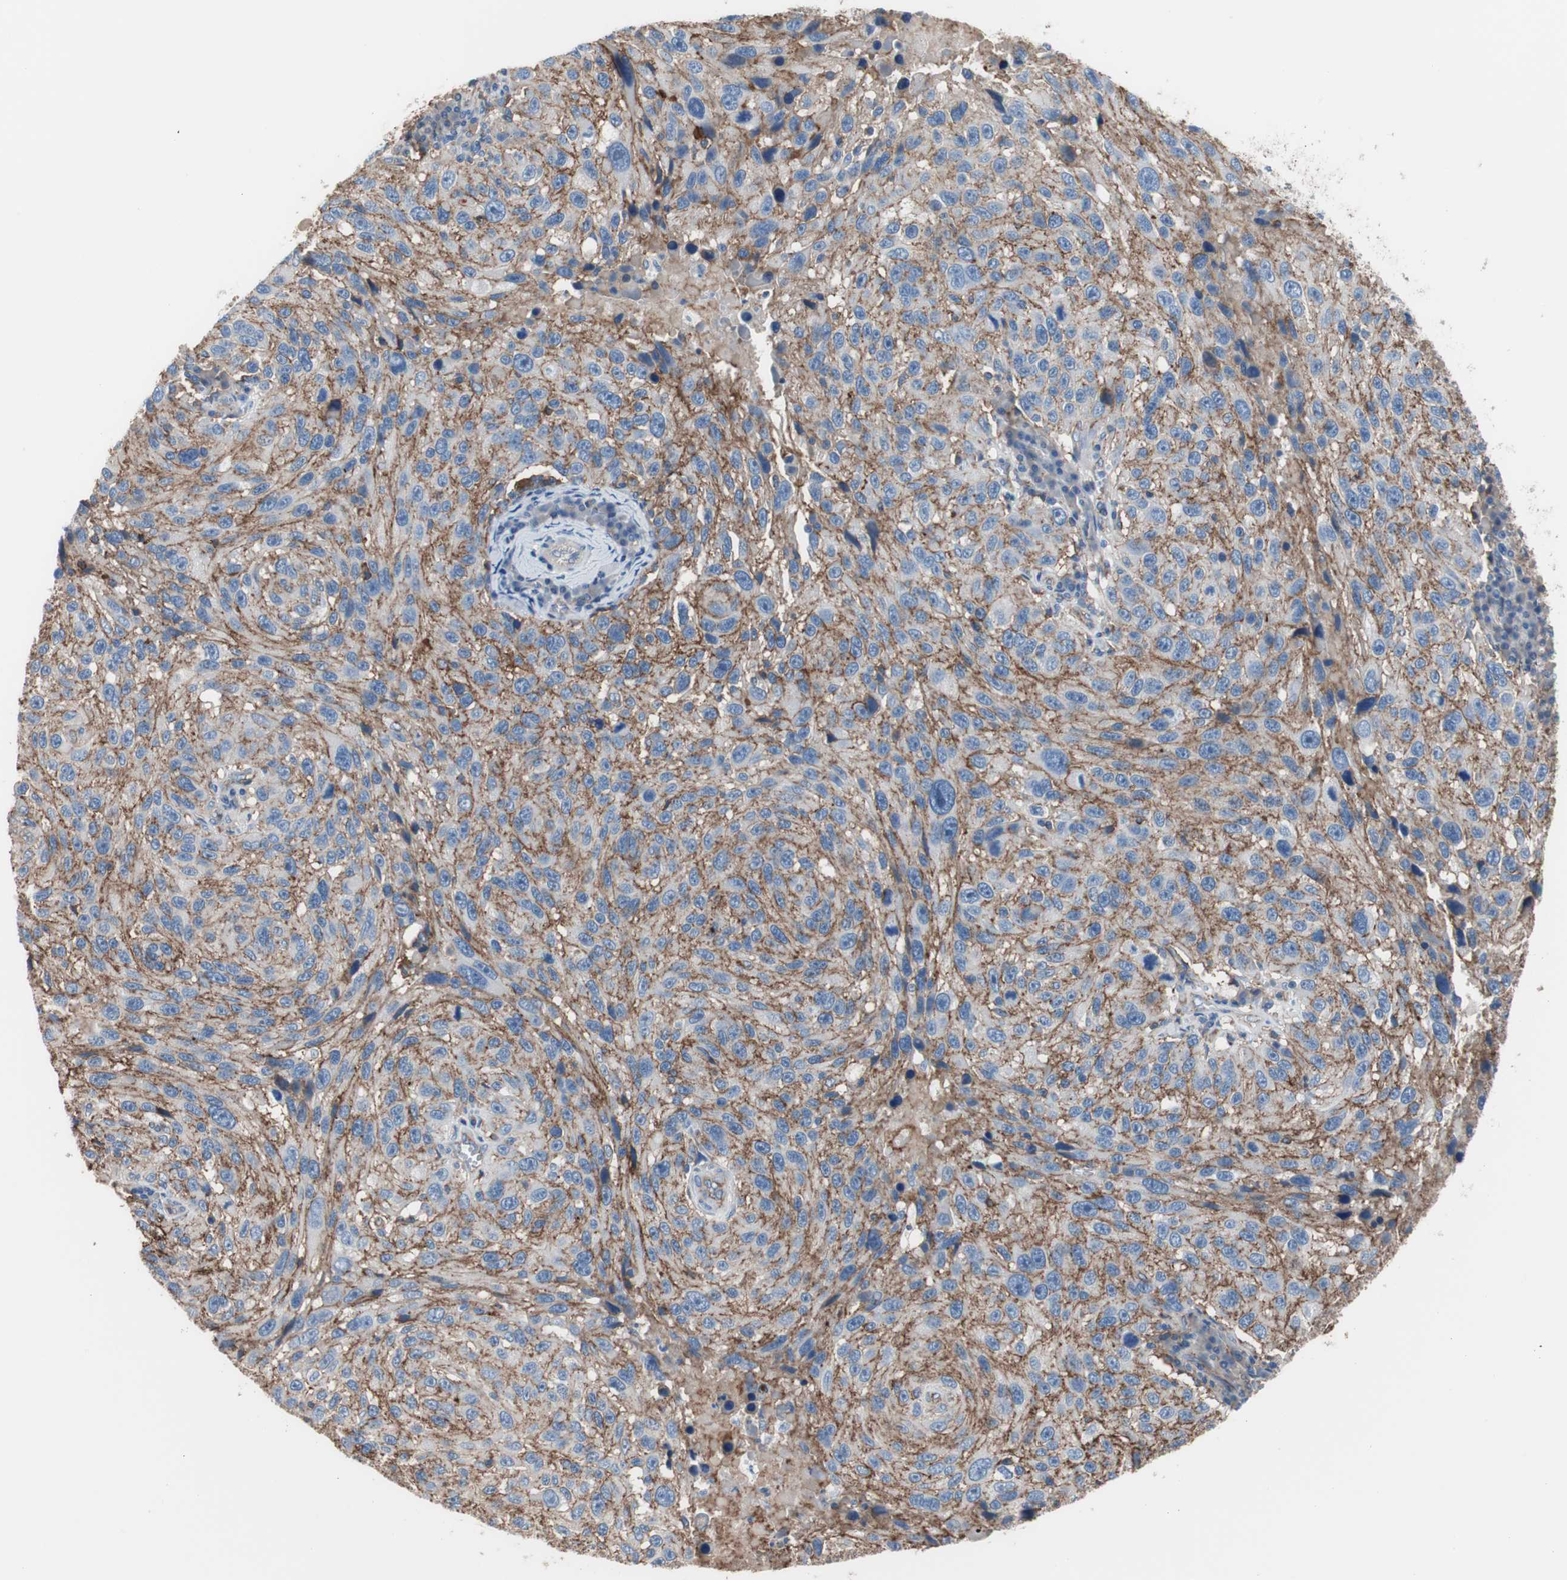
{"staining": {"intensity": "moderate", "quantity": "25%-75%", "location": "cytoplasmic/membranous"}, "tissue": "melanoma", "cell_type": "Tumor cells", "image_type": "cancer", "snomed": [{"axis": "morphology", "description": "Malignant melanoma, NOS"}, {"axis": "topography", "description": "Skin"}], "caption": "Approximately 25%-75% of tumor cells in human melanoma reveal moderate cytoplasmic/membranous protein positivity as visualized by brown immunohistochemical staining.", "gene": "CD81", "patient": {"sex": "male", "age": 53}}